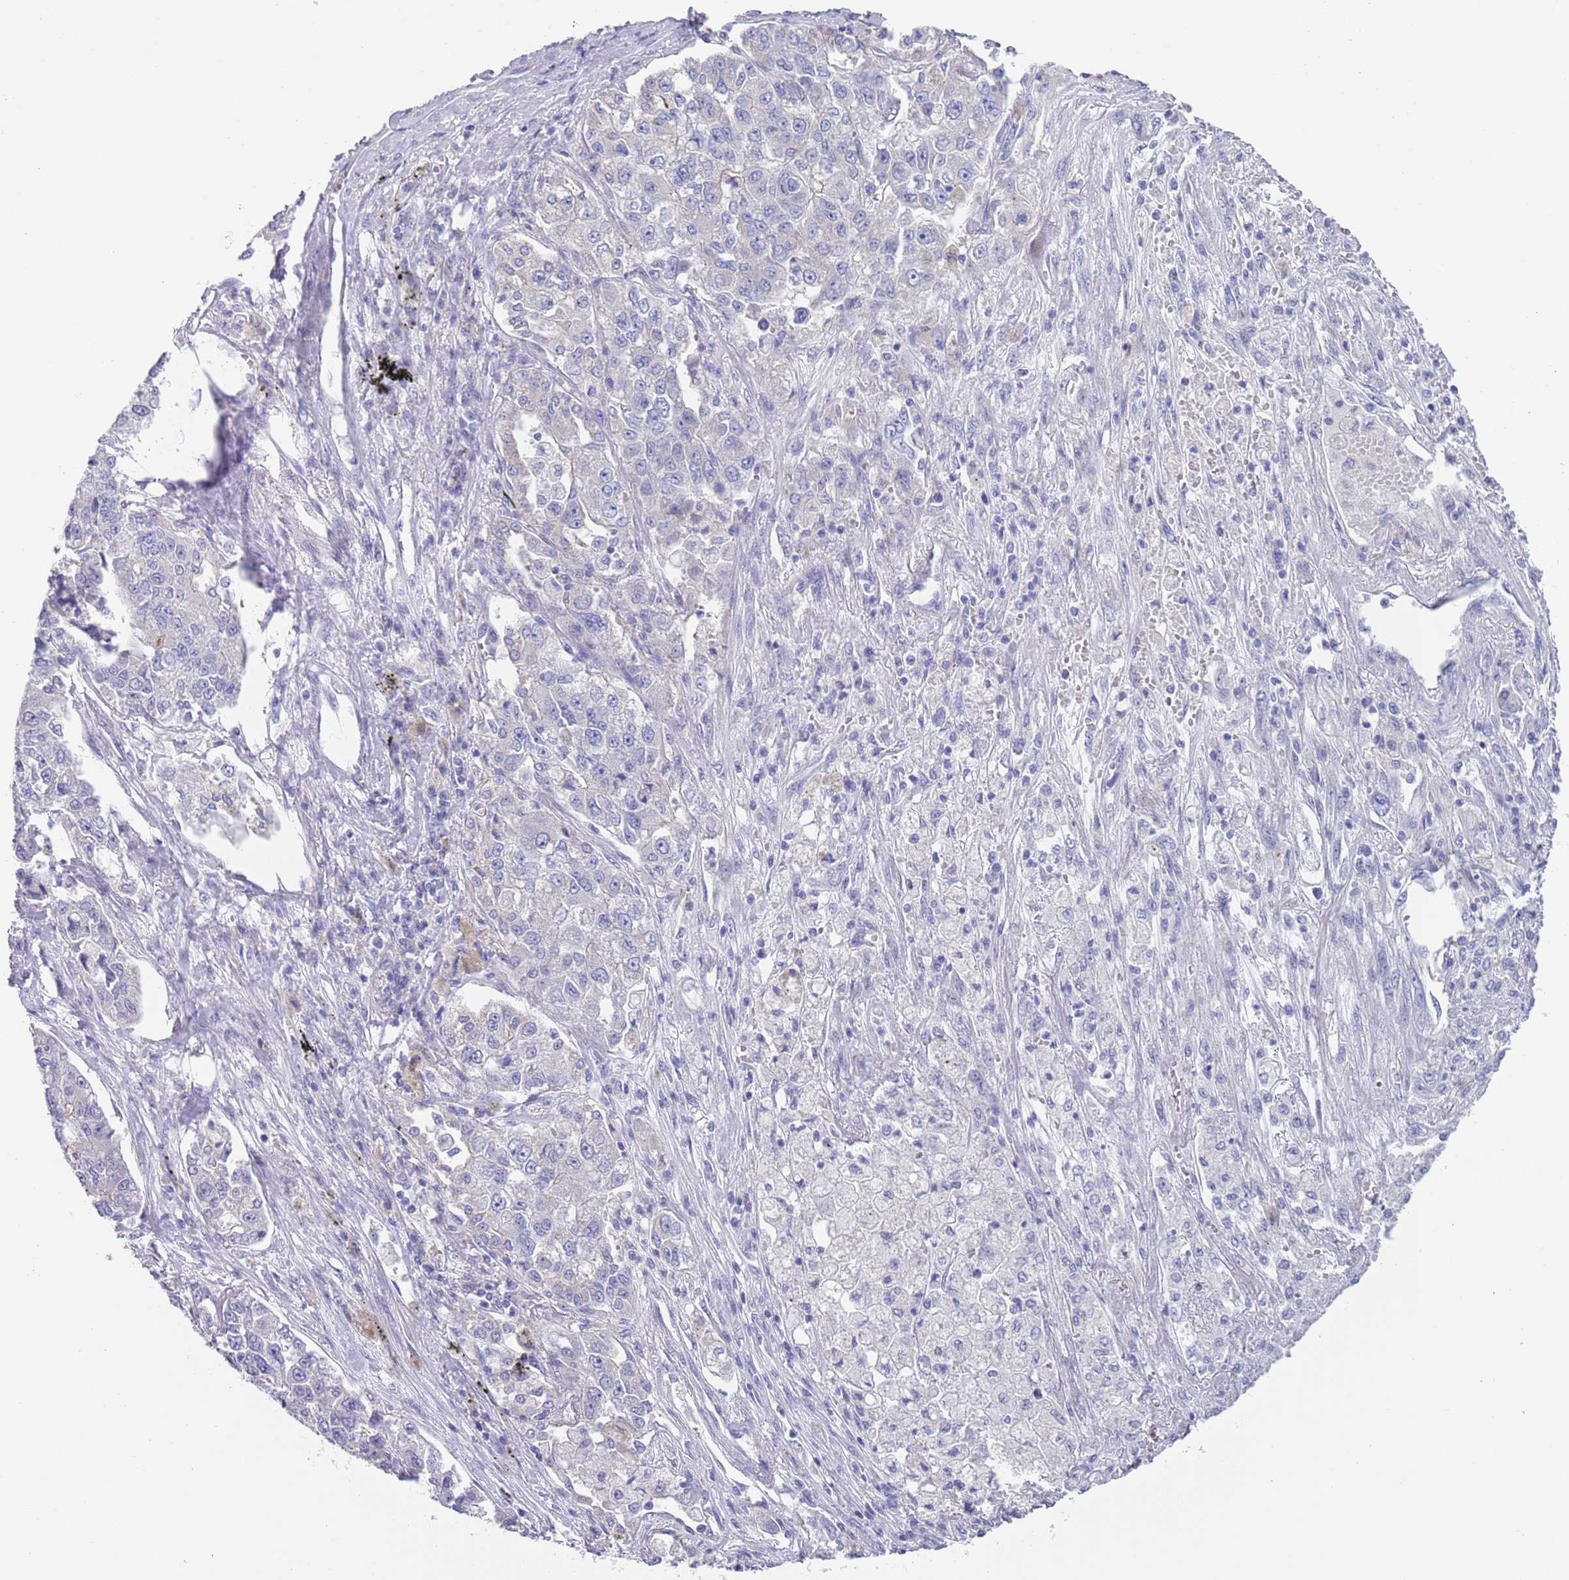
{"staining": {"intensity": "negative", "quantity": "none", "location": "none"}, "tissue": "lung cancer", "cell_type": "Tumor cells", "image_type": "cancer", "snomed": [{"axis": "morphology", "description": "Adenocarcinoma, NOS"}, {"axis": "topography", "description": "Lung"}], "caption": "DAB (3,3'-diaminobenzidine) immunohistochemical staining of lung adenocarcinoma demonstrates no significant staining in tumor cells. (Brightfield microscopy of DAB immunohistochemistry at high magnification).", "gene": "SPIRE2", "patient": {"sex": "male", "age": 49}}